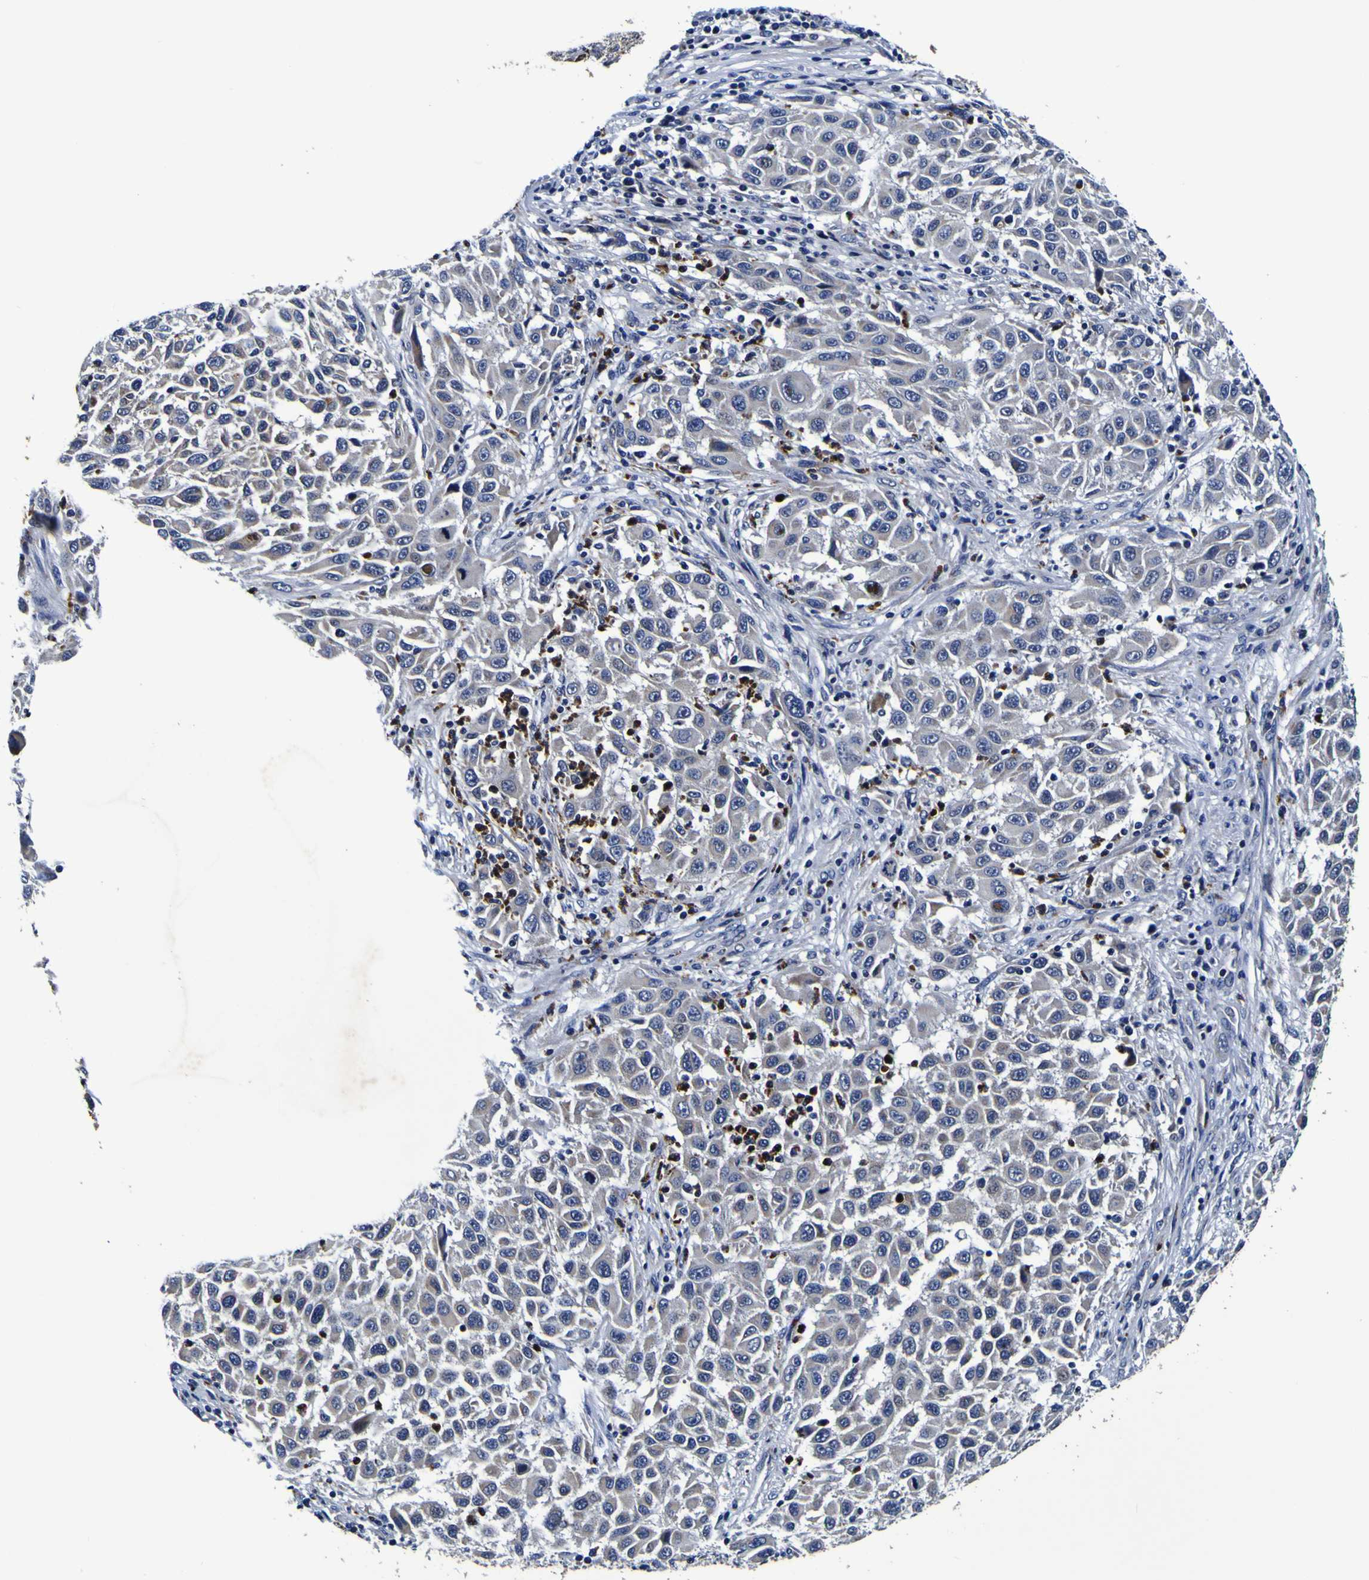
{"staining": {"intensity": "negative", "quantity": "none", "location": "none"}, "tissue": "melanoma", "cell_type": "Tumor cells", "image_type": "cancer", "snomed": [{"axis": "morphology", "description": "Malignant melanoma, Metastatic site"}, {"axis": "topography", "description": "Lymph node"}], "caption": "The photomicrograph exhibits no significant expression in tumor cells of malignant melanoma (metastatic site).", "gene": "PANK4", "patient": {"sex": "male", "age": 61}}